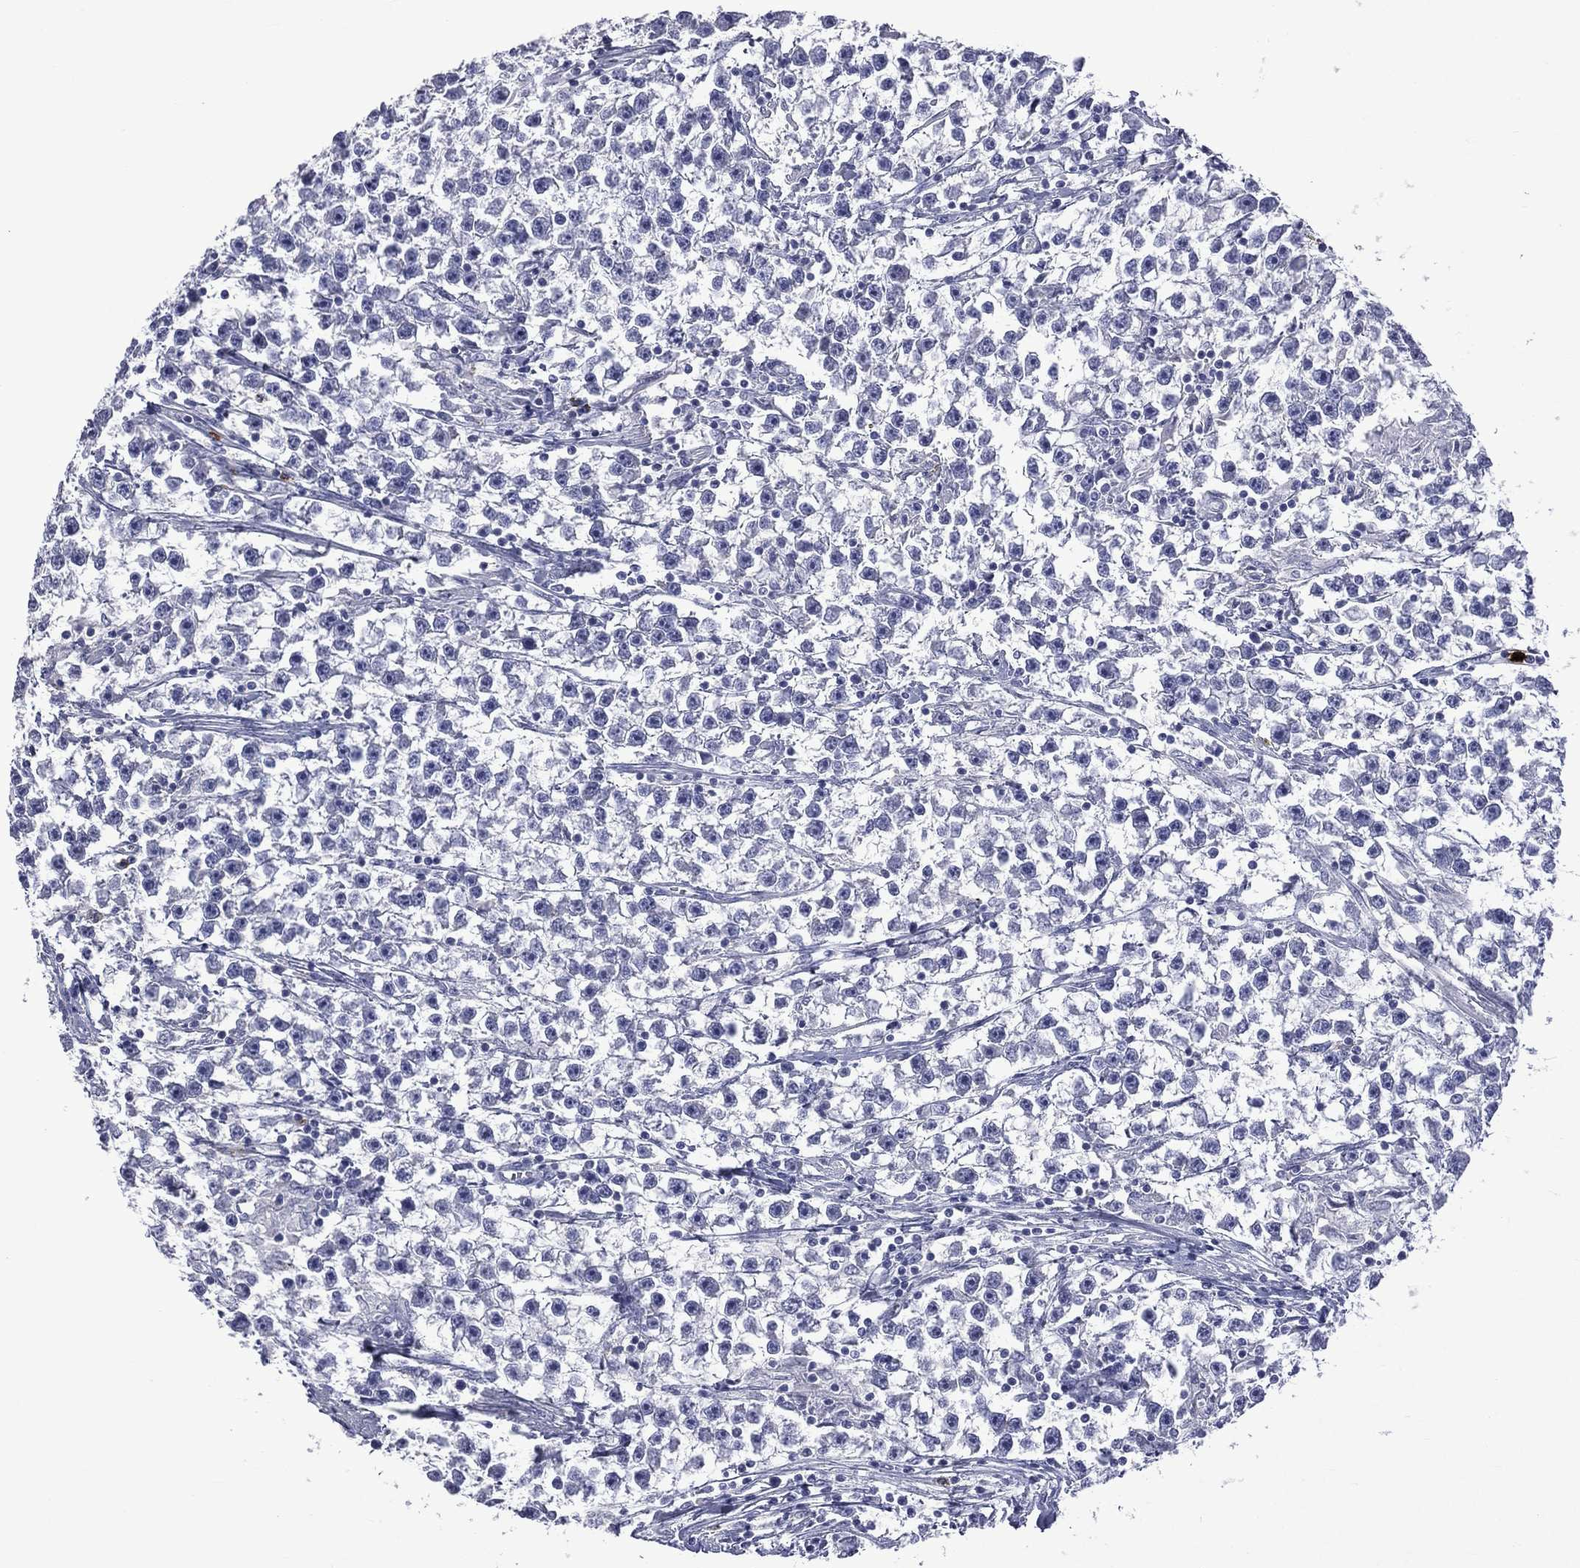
{"staining": {"intensity": "negative", "quantity": "none", "location": "none"}, "tissue": "testis cancer", "cell_type": "Tumor cells", "image_type": "cancer", "snomed": [{"axis": "morphology", "description": "Seminoma, NOS"}, {"axis": "topography", "description": "Testis"}], "caption": "This is an immunohistochemistry (IHC) micrograph of human testis cancer (seminoma). There is no positivity in tumor cells.", "gene": "ELANE", "patient": {"sex": "male", "age": 59}}